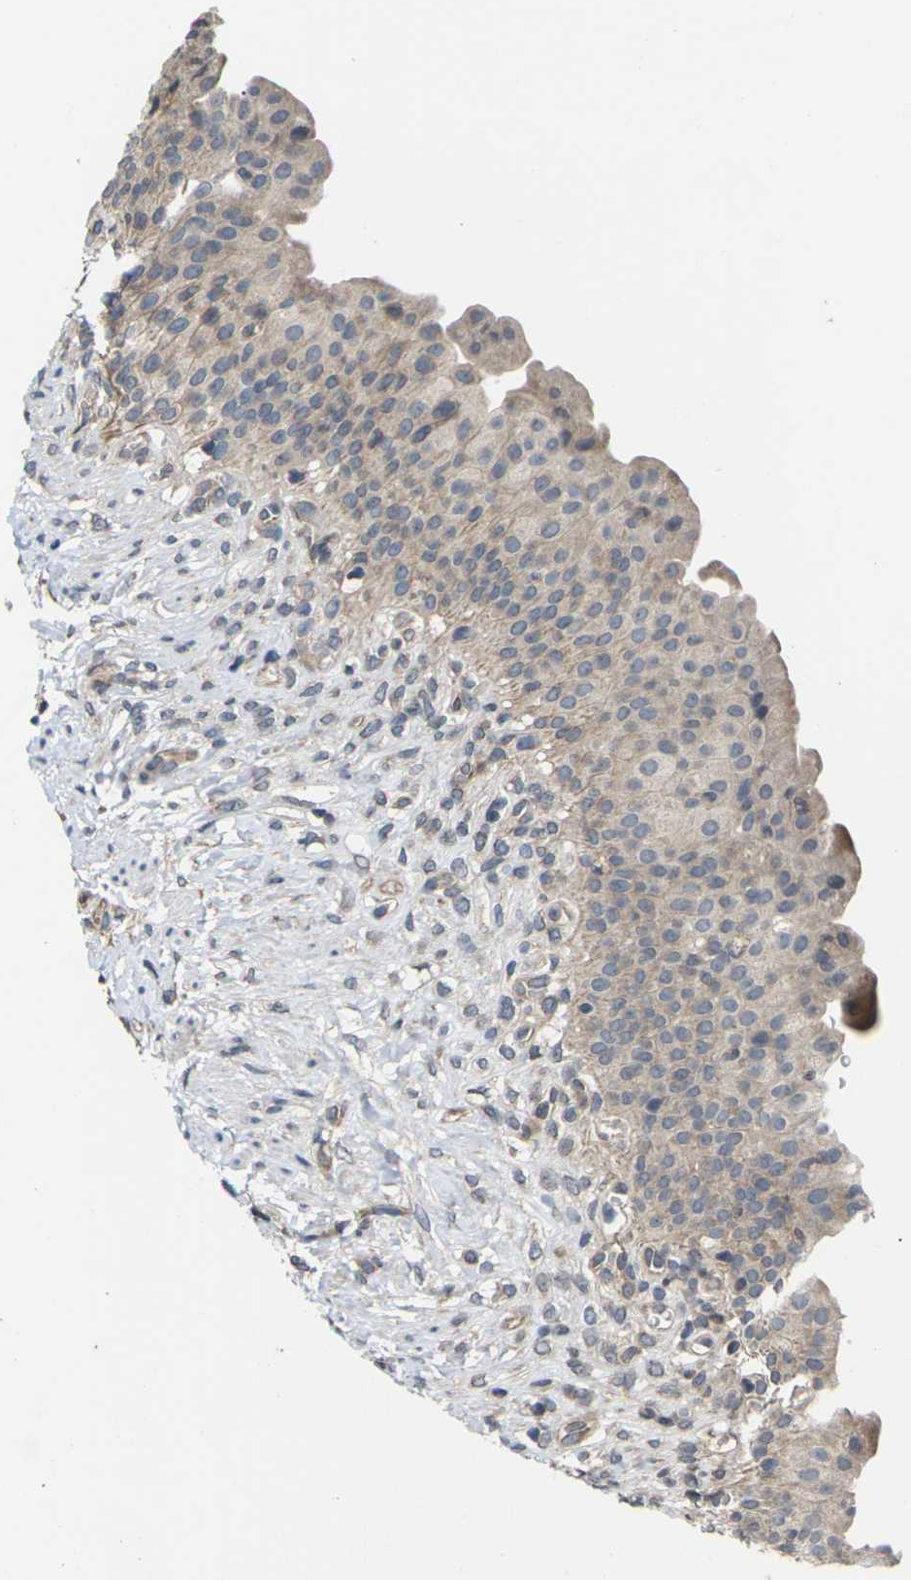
{"staining": {"intensity": "weak", "quantity": "25%-75%", "location": "cytoplasmic/membranous"}, "tissue": "urinary bladder", "cell_type": "Urothelial cells", "image_type": "normal", "snomed": [{"axis": "morphology", "description": "Normal tissue, NOS"}, {"axis": "topography", "description": "Urinary bladder"}], "caption": "Urinary bladder stained with a brown dye reveals weak cytoplasmic/membranous positive staining in about 25%-75% of urothelial cells.", "gene": "DKK2", "patient": {"sex": "female", "age": 79}}